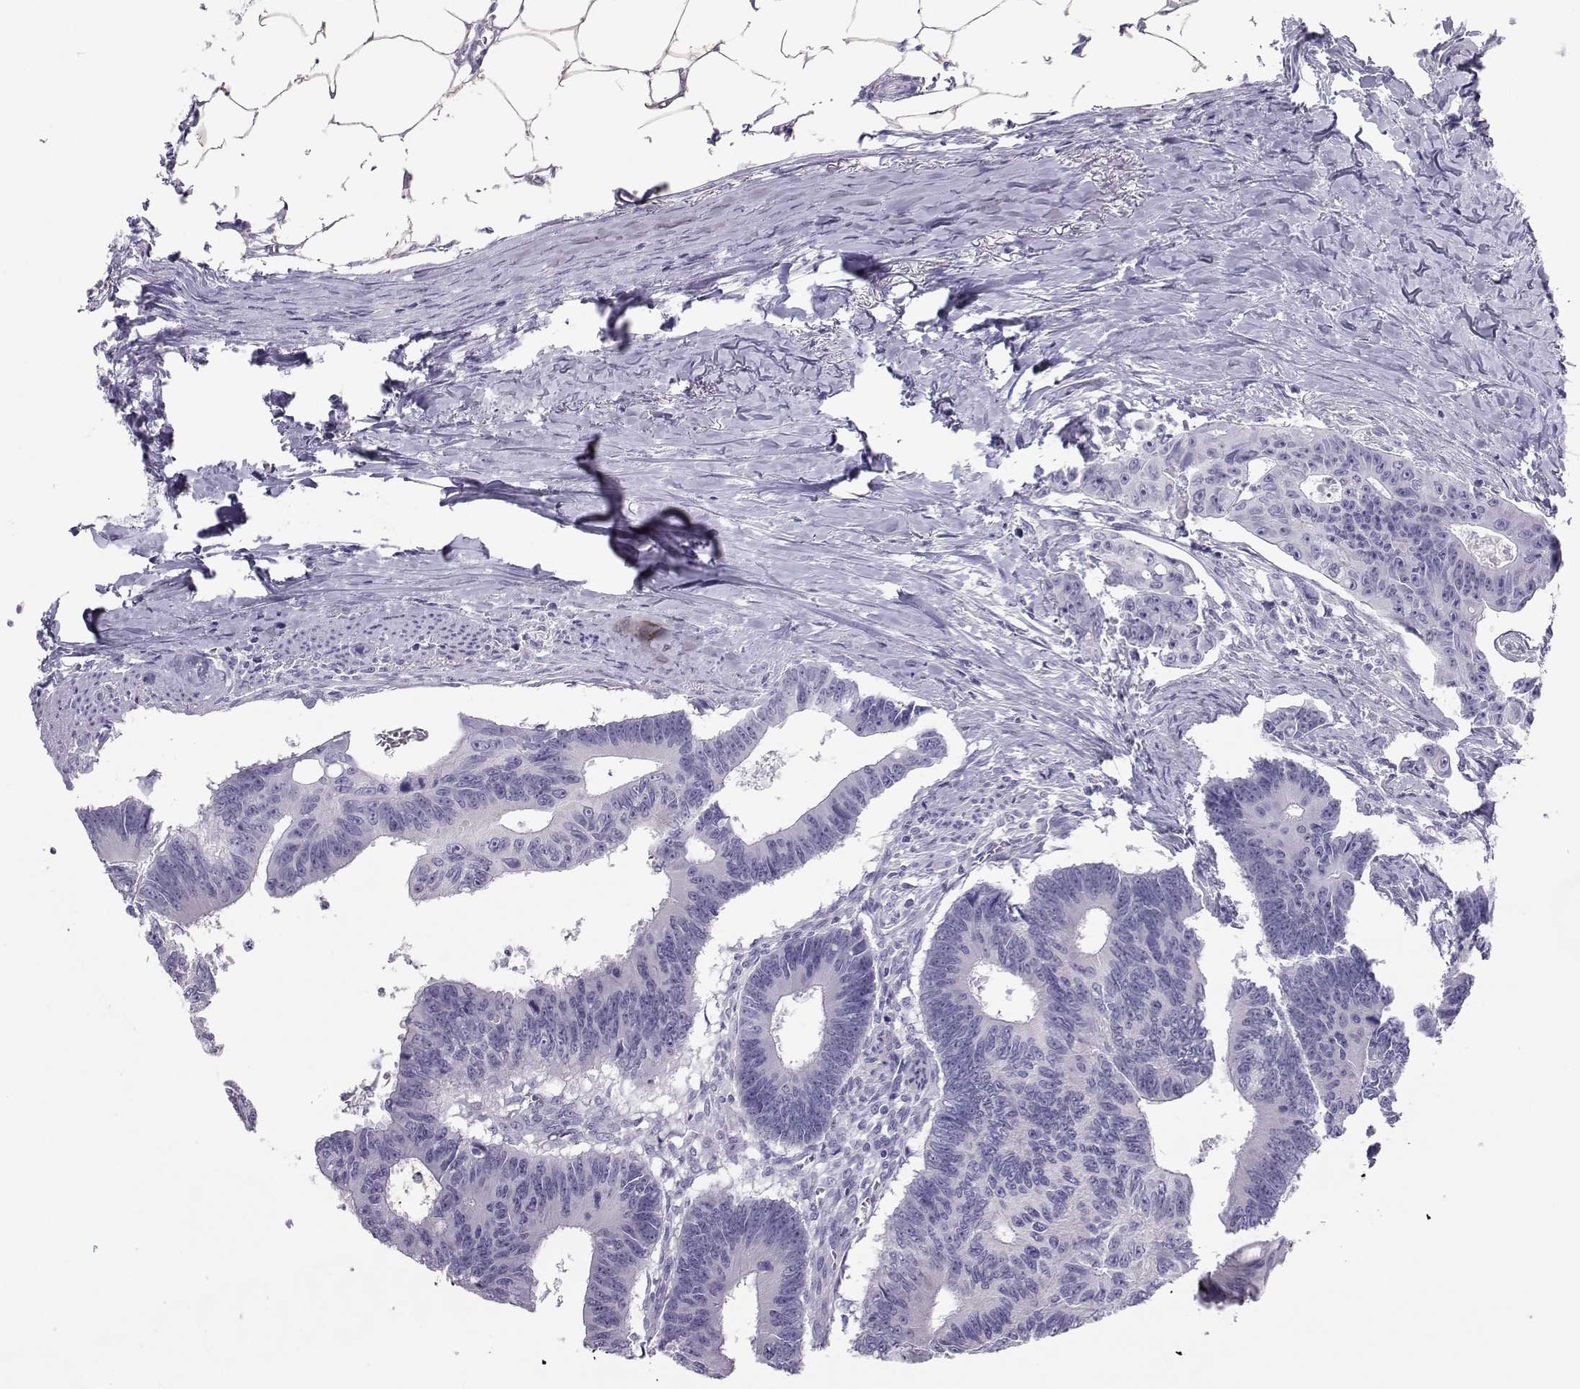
{"staining": {"intensity": "negative", "quantity": "none", "location": "none"}, "tissue": "colorectal cancer", "cell_type": "Tumor cells", "image_type": "cancer", "snomed": [{"axis": "morphology", "description": "Adenocarcinoma, NOS"}, {"axis": "topography", "description": "Colon"}], "caption": "Protein analysis of colorectal adenocarcinoma displays no significant staining in tumor cells. (DAB (3,3'-diaminobenzidine) immunohistochemistry (IHC) with hematoxylin counter stain).", "gene": "TRPM7", "patient": {"sex": "male", "age": 70}}